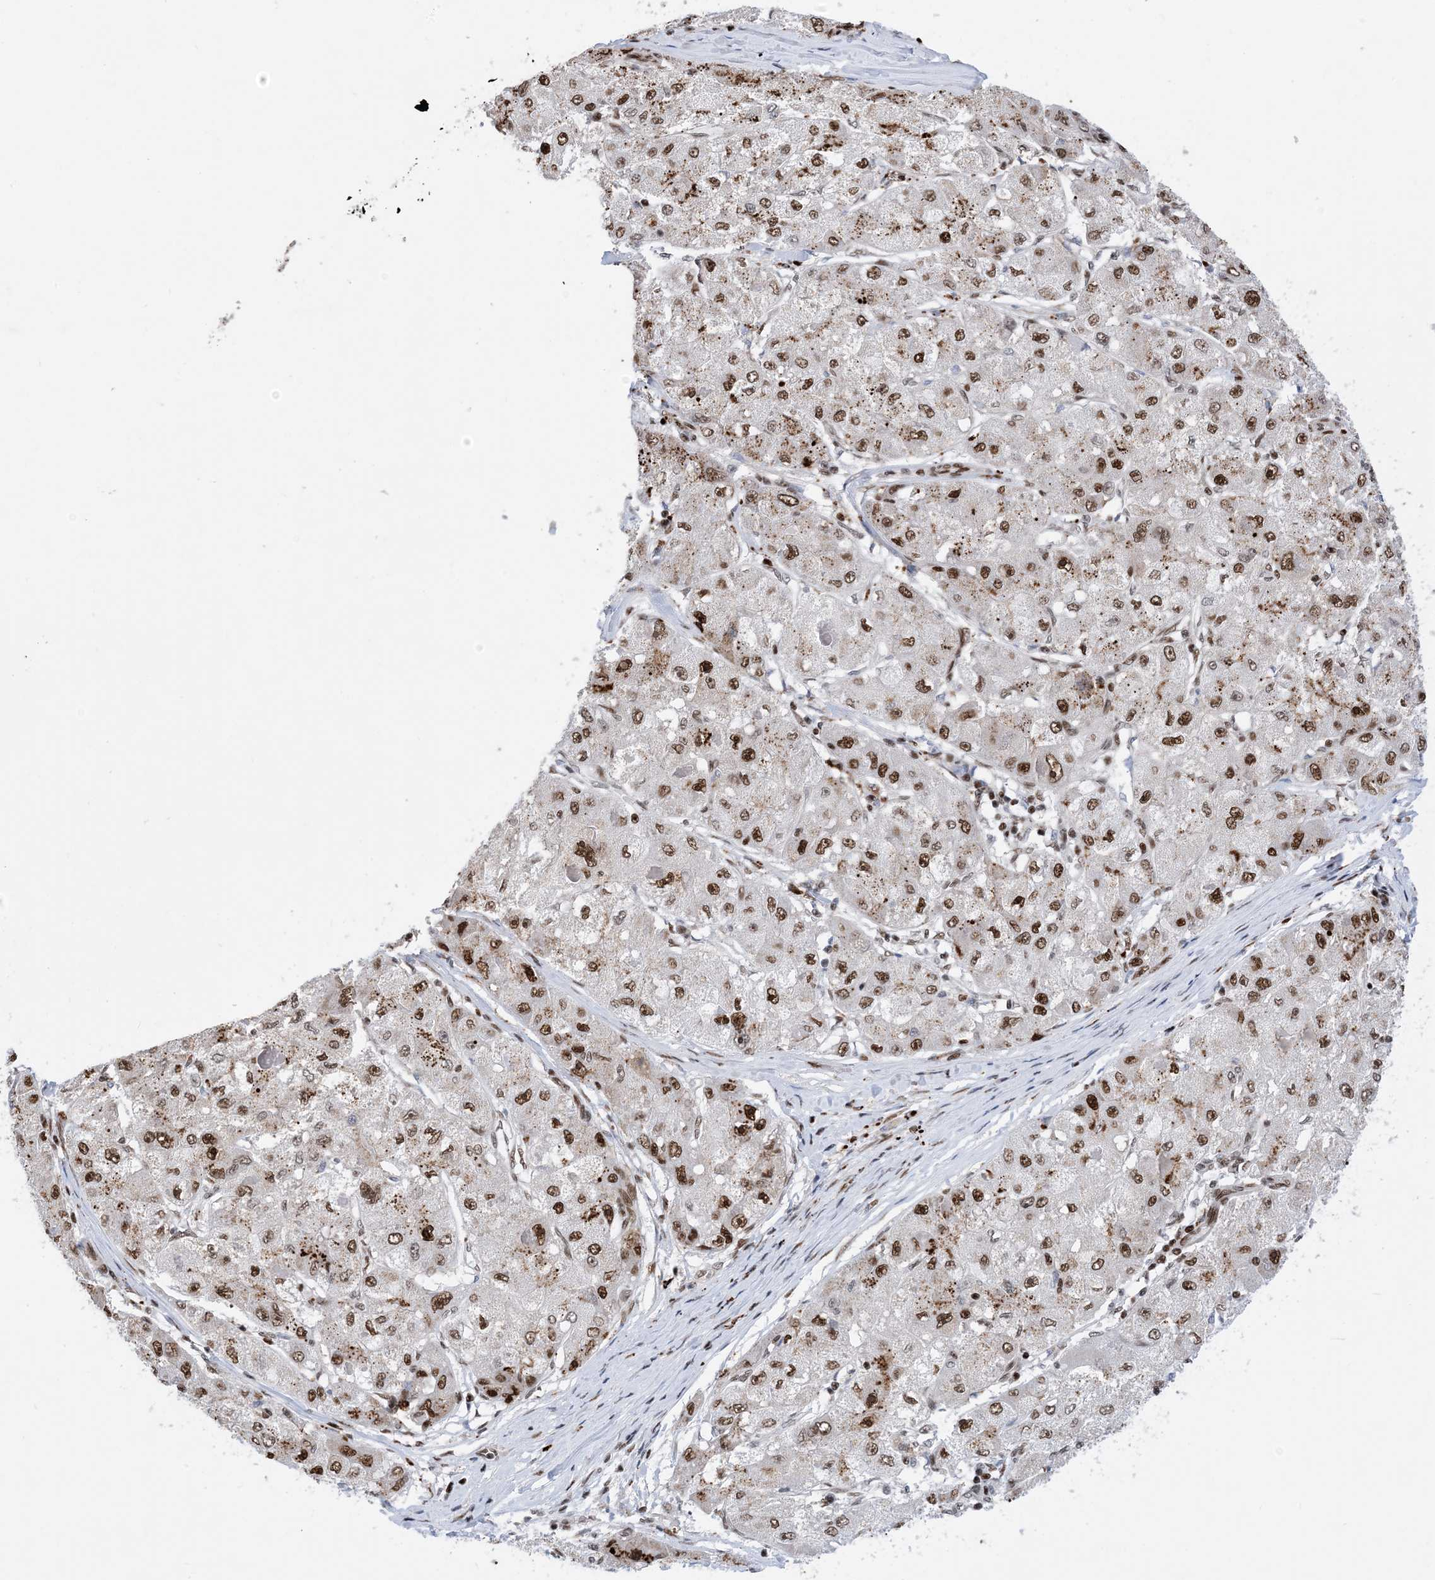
{"staining": {"intensity": "strong", "quantity": ">75%", "location": "nuclear"}, "tissue": "liver cancer", "cell_type": "Tumor cells", "image_type": "cancer", "snomed": [{"axis": "morphology", "description": "Carcinoma, Hepatocellular, NOS"}, {"axis": "topography", "description": "Liver"}], "caption": "Immunohistochemical staining of human liver hepatocellular carcinoma demonstrates high levels of strong nuclear protein expression in about >75% of tumor cells.", "gene": "TSPYL1", "patient": {"sex": "male", "age": 80}}